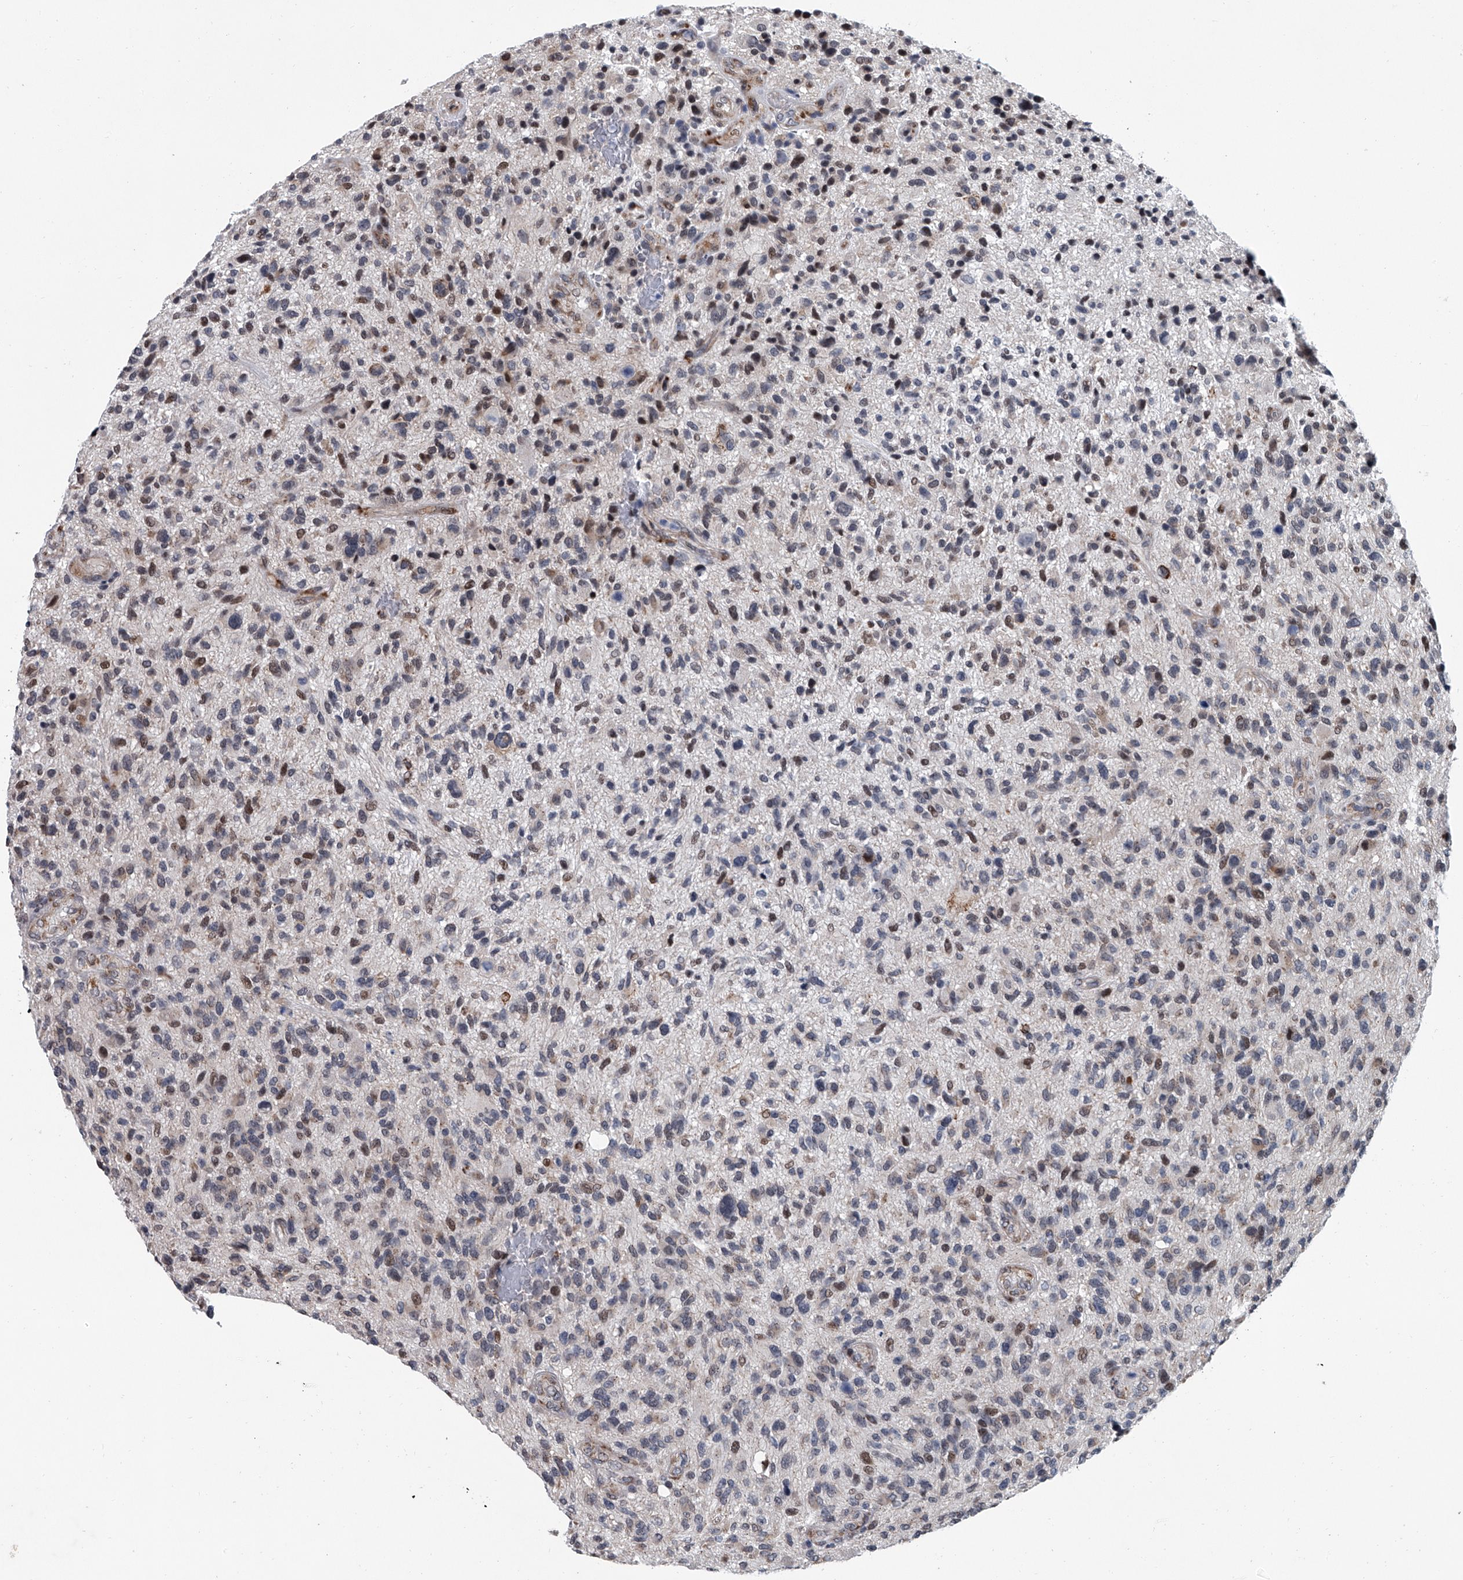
{"staining": {"intensity": "negative", "quantity": "none", "location": "none"}, "tissue": "glioma", "cell_type": "Tumor cells", "image_type": "cancer", "snomed": [{"axis": "morphology", "description": "Glioma, malignant, High grade"}, {"axis": "topography", "description": "Brain"}], "caption": "The micrograph reveals no significant staining in tumor cells of glioma. The staining was performed using DAB to visualize the protein expression in brown, while the nuclei were stained in blue with hematoxylin (Magnification: 20x).", "gene": "PPP2R5D", "patient": {"sex": "male", "age": 47}}